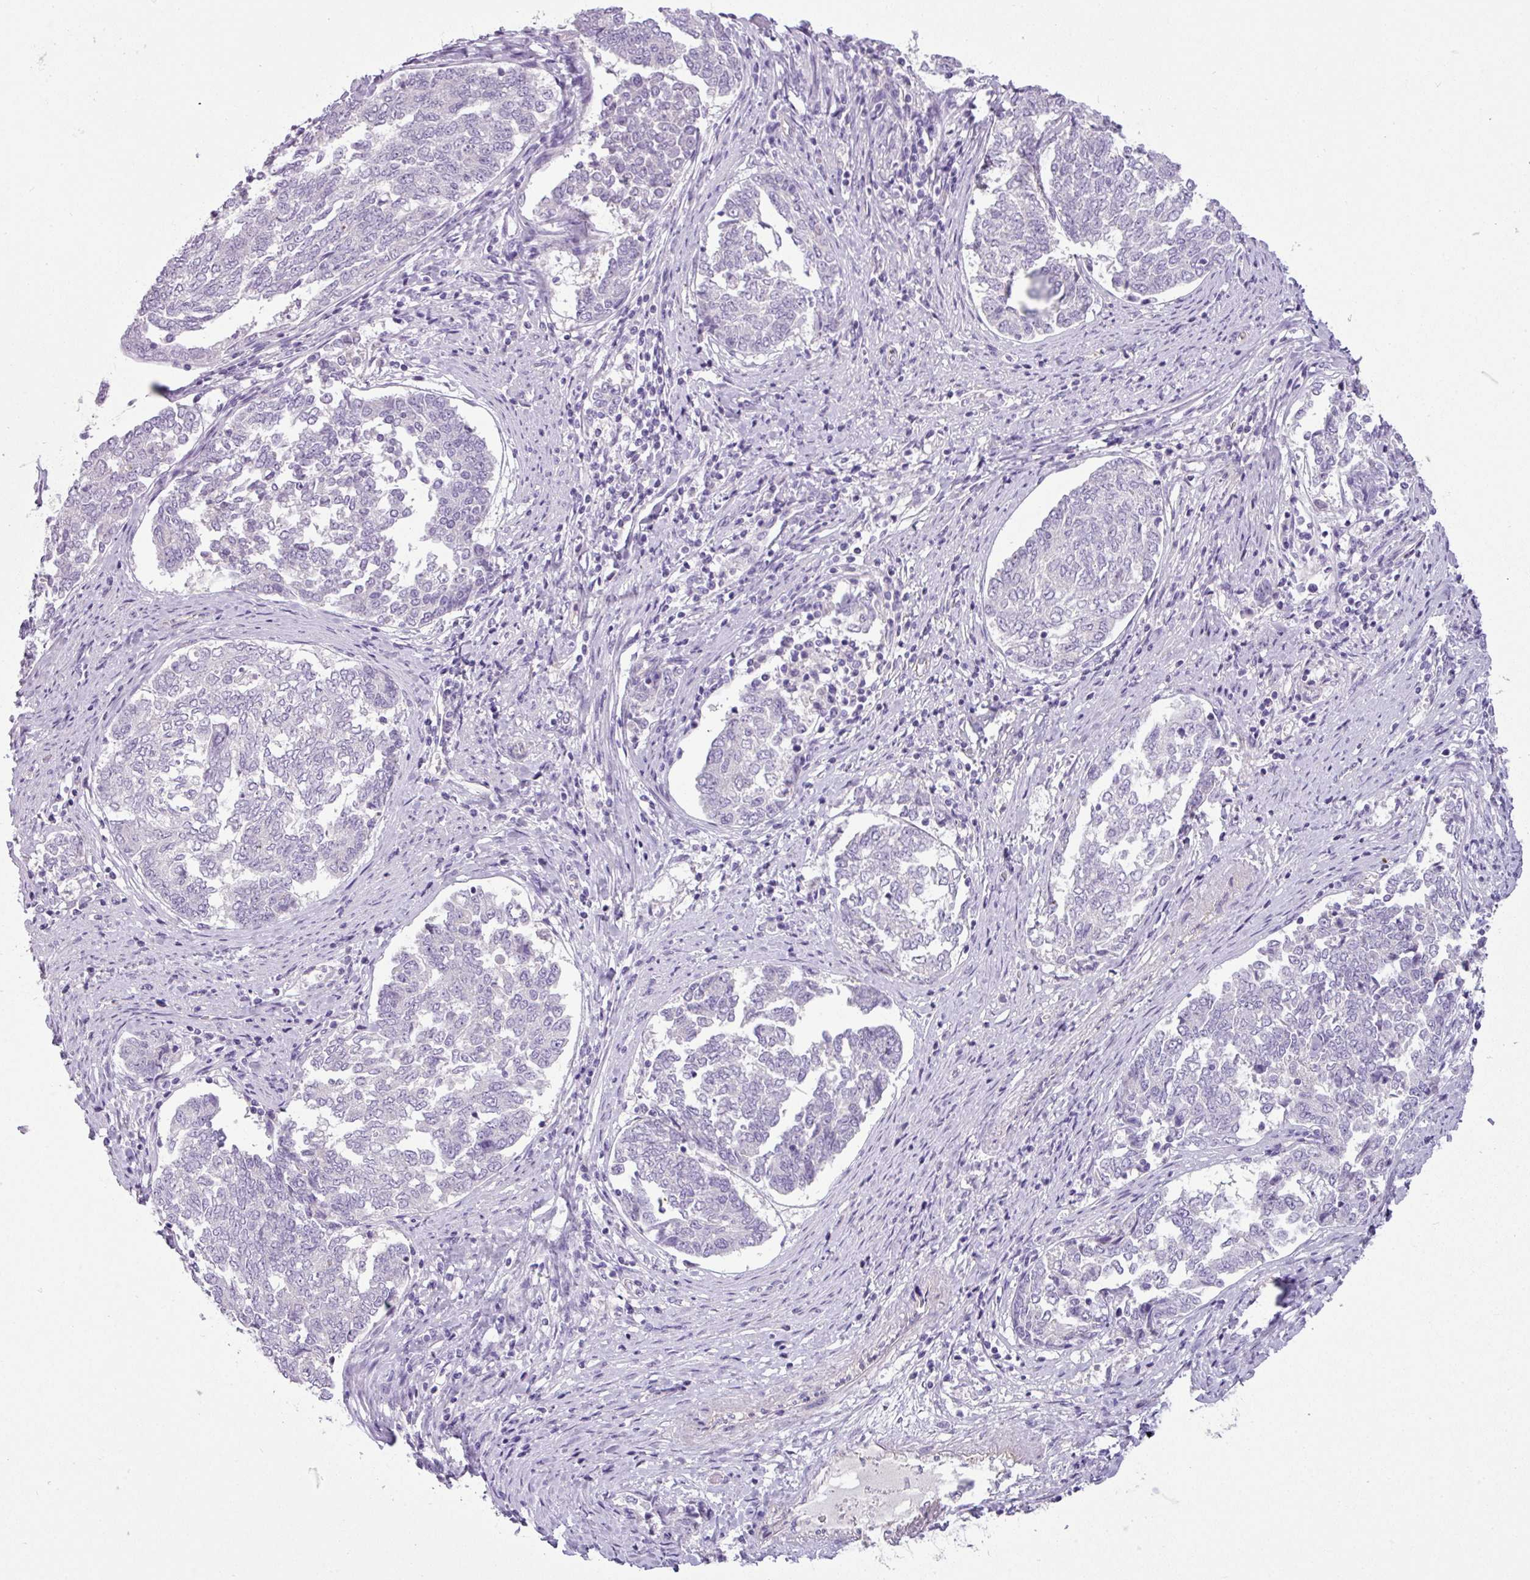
{"staining": {"intensity": "negative", "quantity": "none", "location": "none"}, "tissue": "endometrial cancer", "cell_type": "Tumor cells", "image_type": "cancer", "snomed": [{"axis": "morphology", "description": "Adenocarcinoma, NOS"}, {"axis": "topography", "description": "Endometrium"}], "caption": "Tumor cells show no significant protein expression in endometrial cancer.", "gene": "ENSG00000273748", "patient": {"sex": "female", "age": 80}}